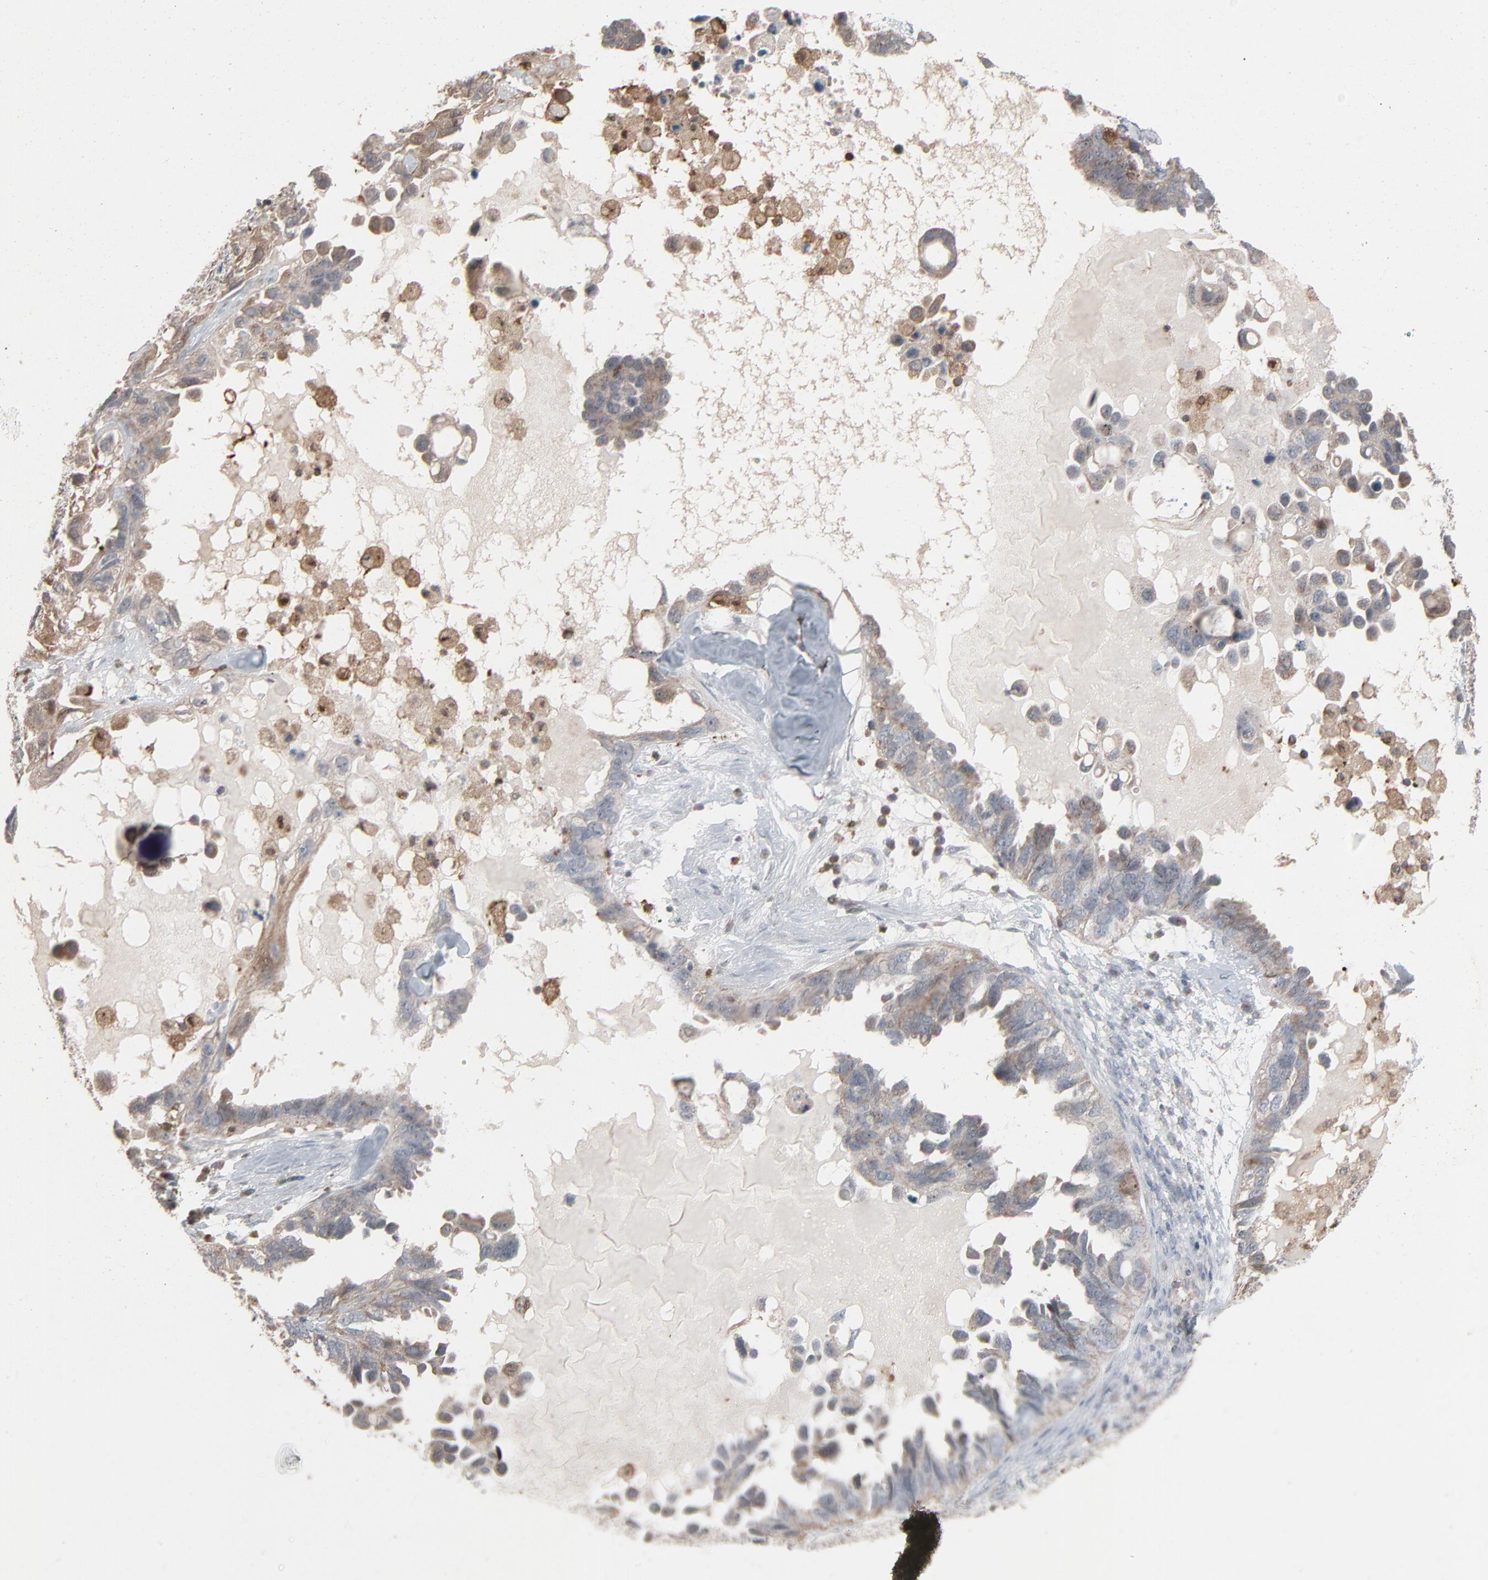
{"staining": {"intensity": "moderate", "quantity": "25%-75%", "location": "cytoplasmic/membranous"}, "tissue": "ovarian cancer", "cell_type": "Tumor cells", "image_type": "cancer", "snomed": [{"axis": "morphology", "description": "Cystadenocarcinoma, serous, NOS"}, {"axis": "topography", "description": "Ovary"}], "caption": "A high-resolution photomicrograph shows immunohistochemistry (IHC) staining of ovarian serous cystadenocarcinoma, which shows moderate cytoplasmic/membranous expression in about 25%-75% of tumor cells. Using DAB (3,3'-diaminobenzidine) (brown) and hematoxylin (blue) stains, captured at high magnification using brightfield microscopy.", "gene": "DOCK8", "patient": {"sex": "female", "age": 82}}